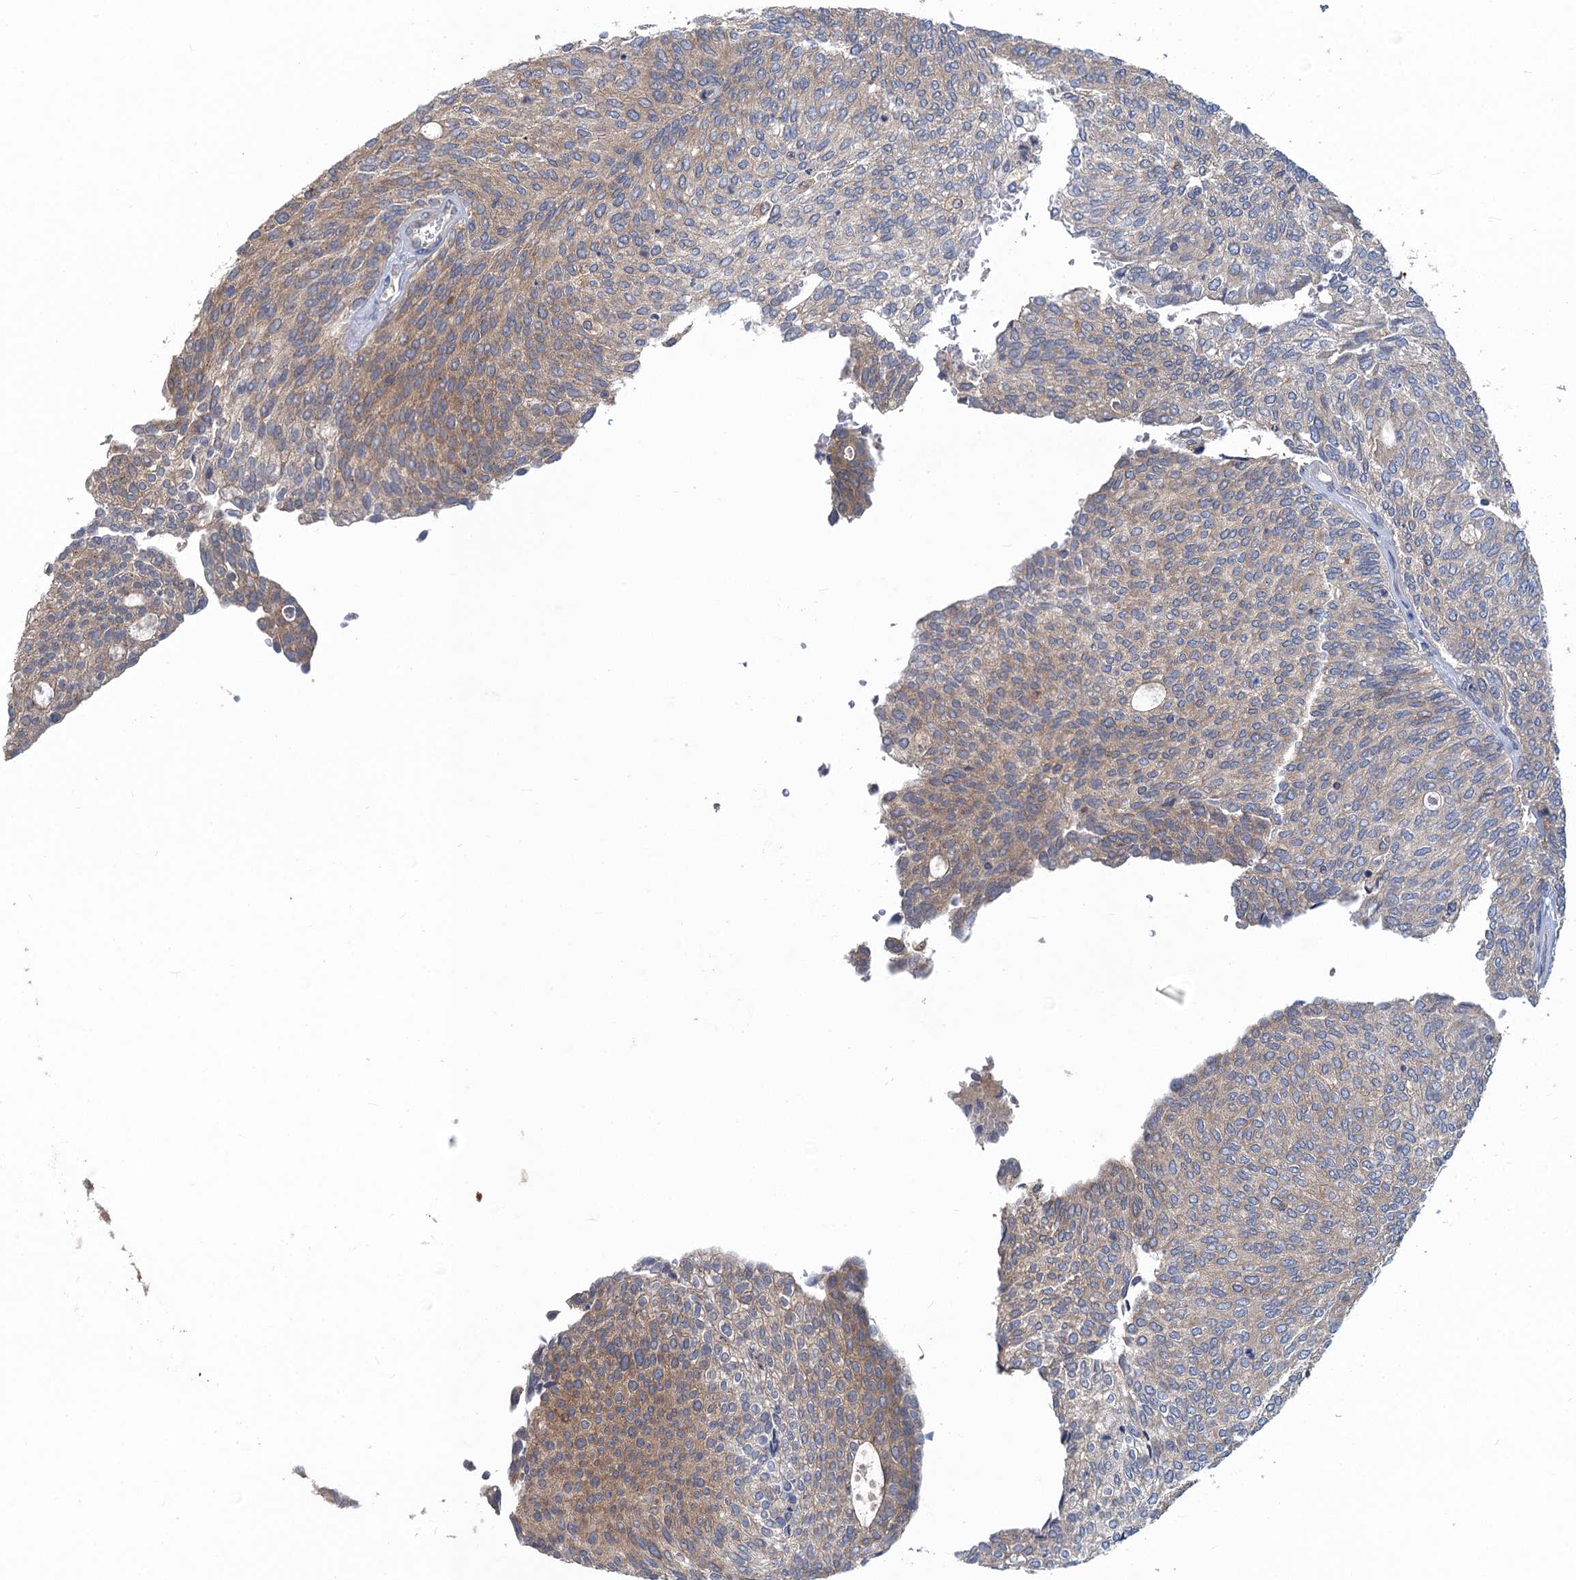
{"staining": {"intensity": "weak", "quantity": "<25%", "location": "cytoplasmic/membranous"}, "tissue": "urothelial cancer", "cell_type": "Tumor cells", "image_type": "cancer", "snomed": [{"axis": "morphology", "description": "Urothelial carcinoma, Low grade"}, {"axis": "topography", "description": "Urinary bladder"}], "caption": "Immunohistochemical staining of urothelial cancer displays no significant staining in tumor cells.", "gene": "SNAP29", "patient": {"sex": "female", "age": 79}}